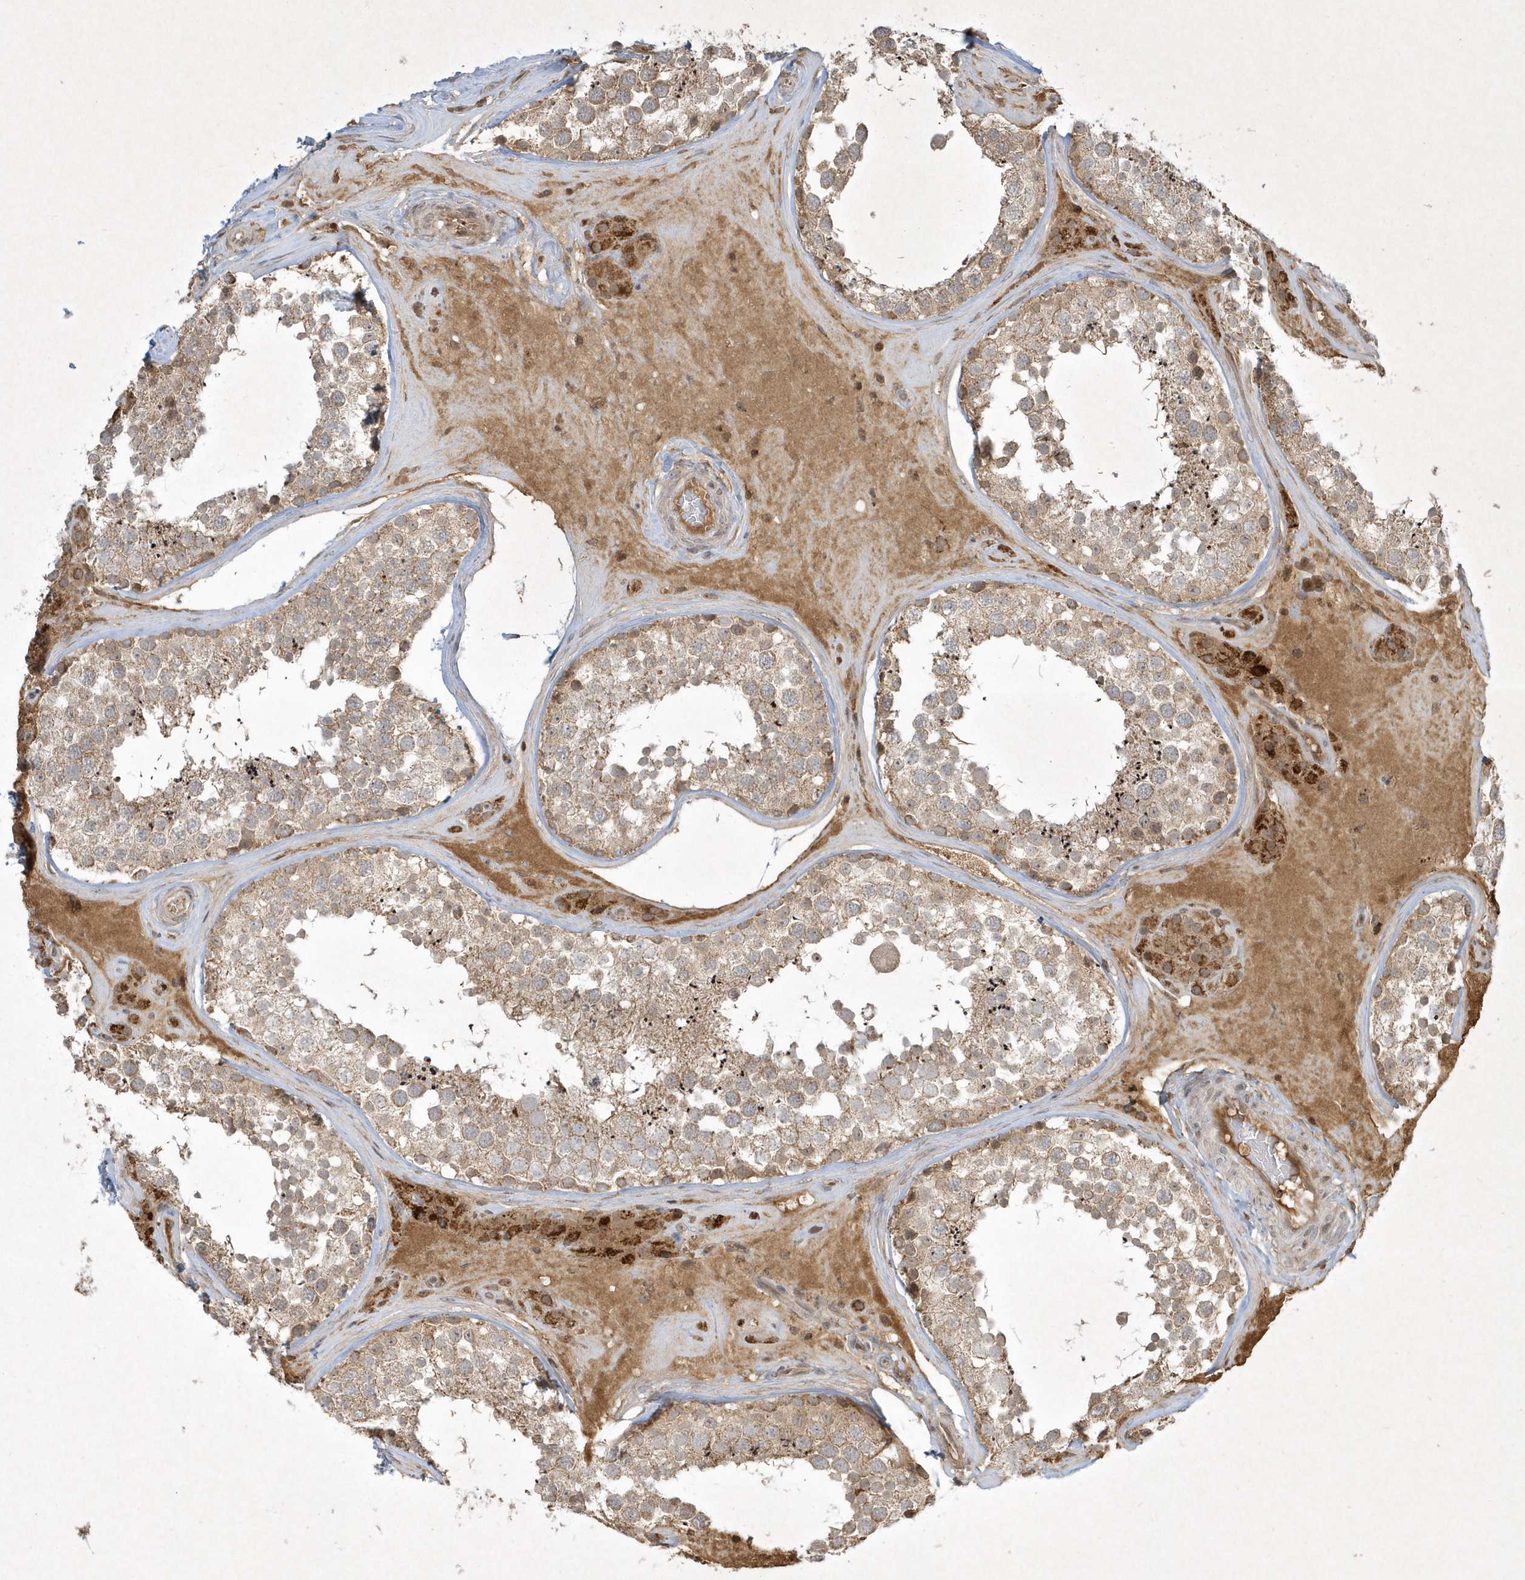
{"staining": {"intensity": "moderate", "quantity": ">75%", "location": "cytoplasmic/membranous"}, "tissue": "testis", "cell_type": "Cells in seminiferous ducts", "image_type": "normal", "snomed": [{"axis": "morphology", "description": "Normal tissue, NOS"}, {"axis": "topography", "description": "Testis"}], "caption": "A medium amount of moderate cytoplasmic/membranous positivity is identified in about >75% of cells in seminiferous ducts in benign testis. Immunohistochemistry (ihc) stains the protein in brown and the nuclei are stained blue.", "gene": "PLTP", "patient": {"sex": "male", "age": 46}}